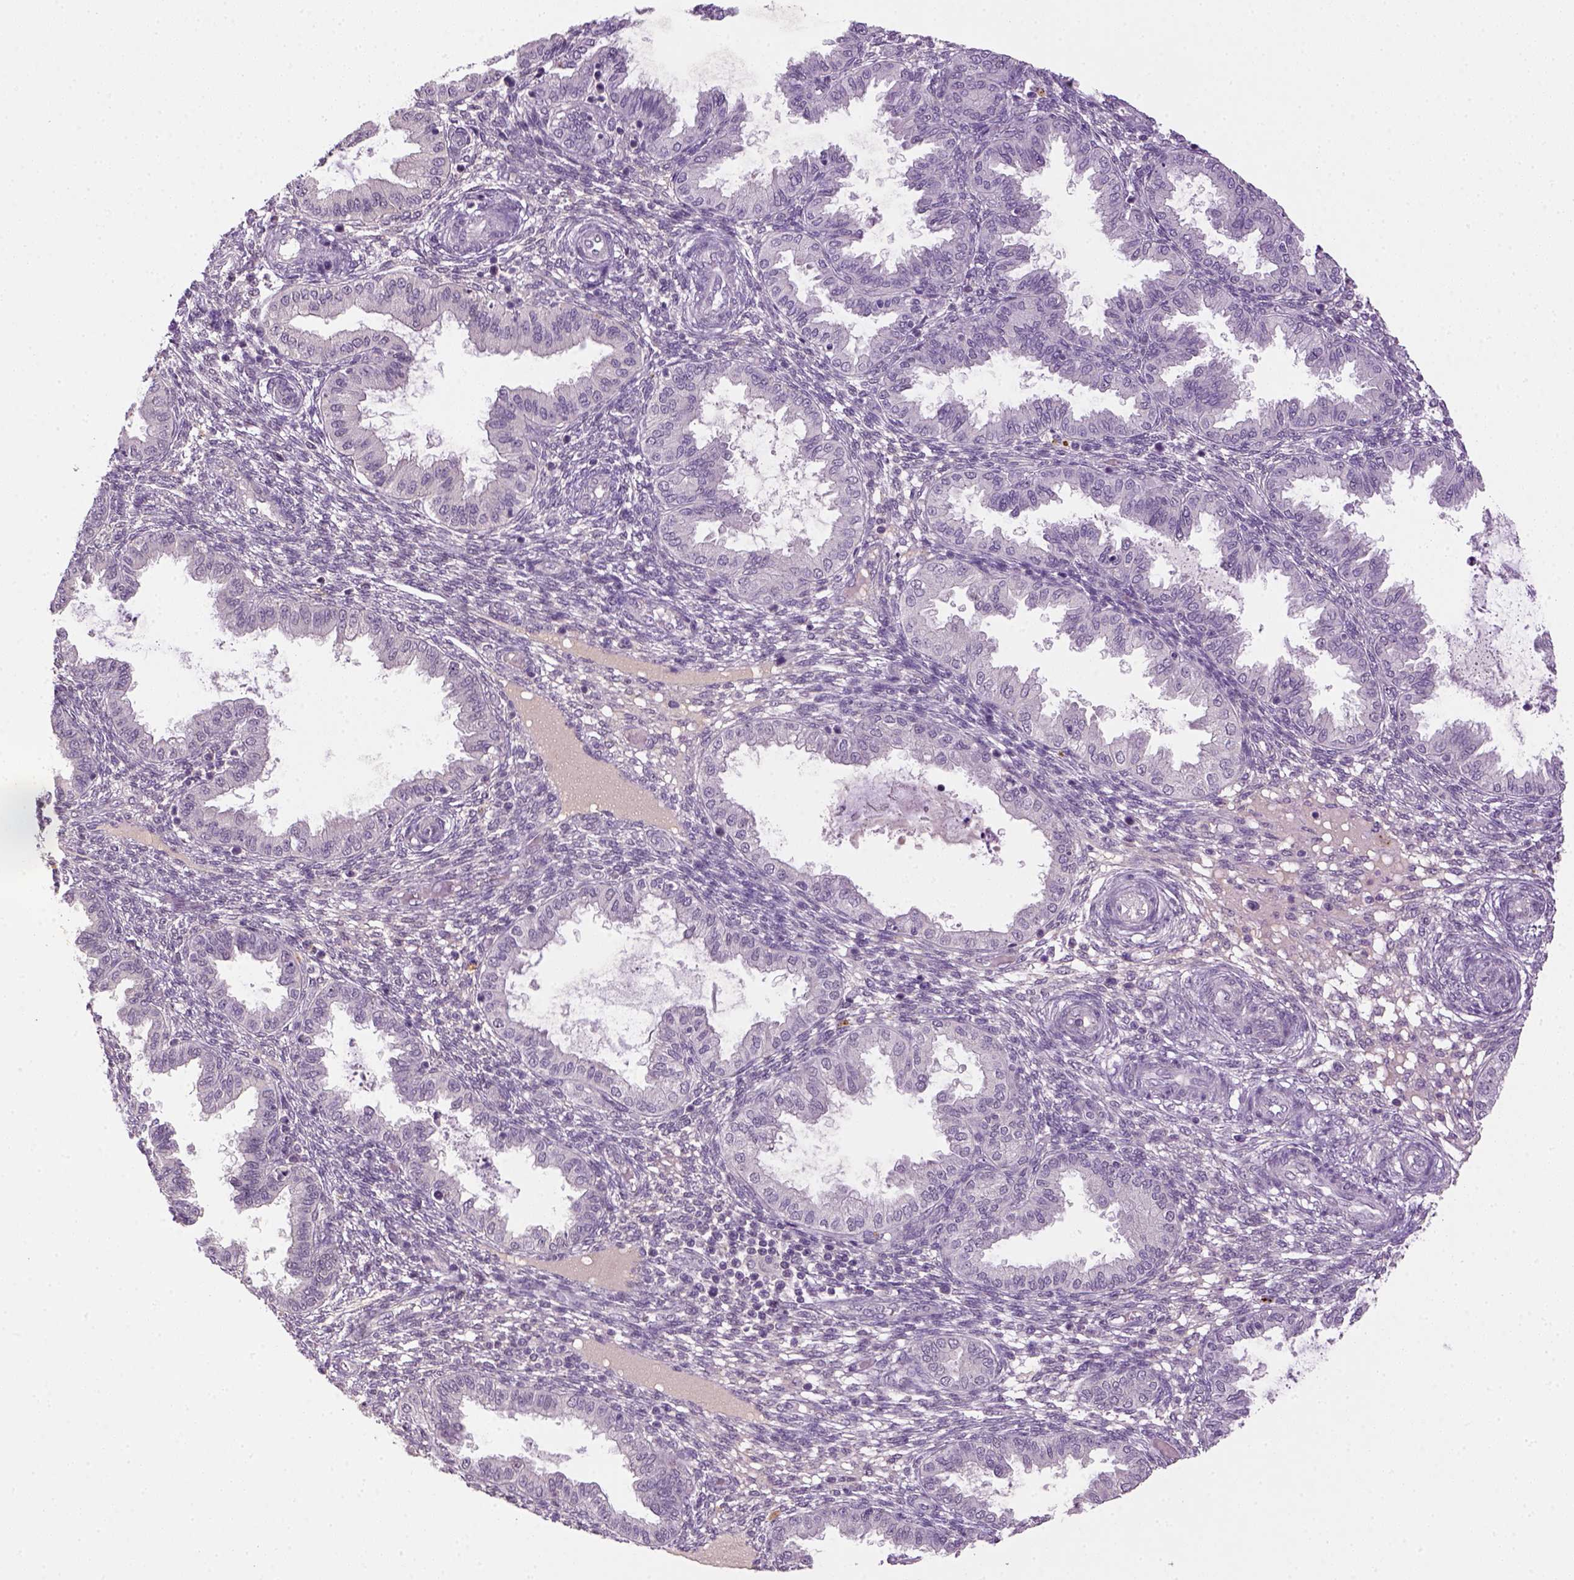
{"staining": {"intensity": "negative", "quantity": "none", "location": "none"}, "tissue": "endometrium", "cell_type": "Cells in endometrial stroma", "image_type": "normal", "snomed": [{"axis": "morphology", "description": "Normal tissue, NOS"}, {"axis": "topography", "description": "Endometrium"}], "caption": "The IHC photomicrograph has no significant expression in cells in endometrial stroma of endometrium. (DAB IHC with hematoxylin counter stain).", "gene": "NLGN2", "patient": {"sex": "female", "age": 33}}